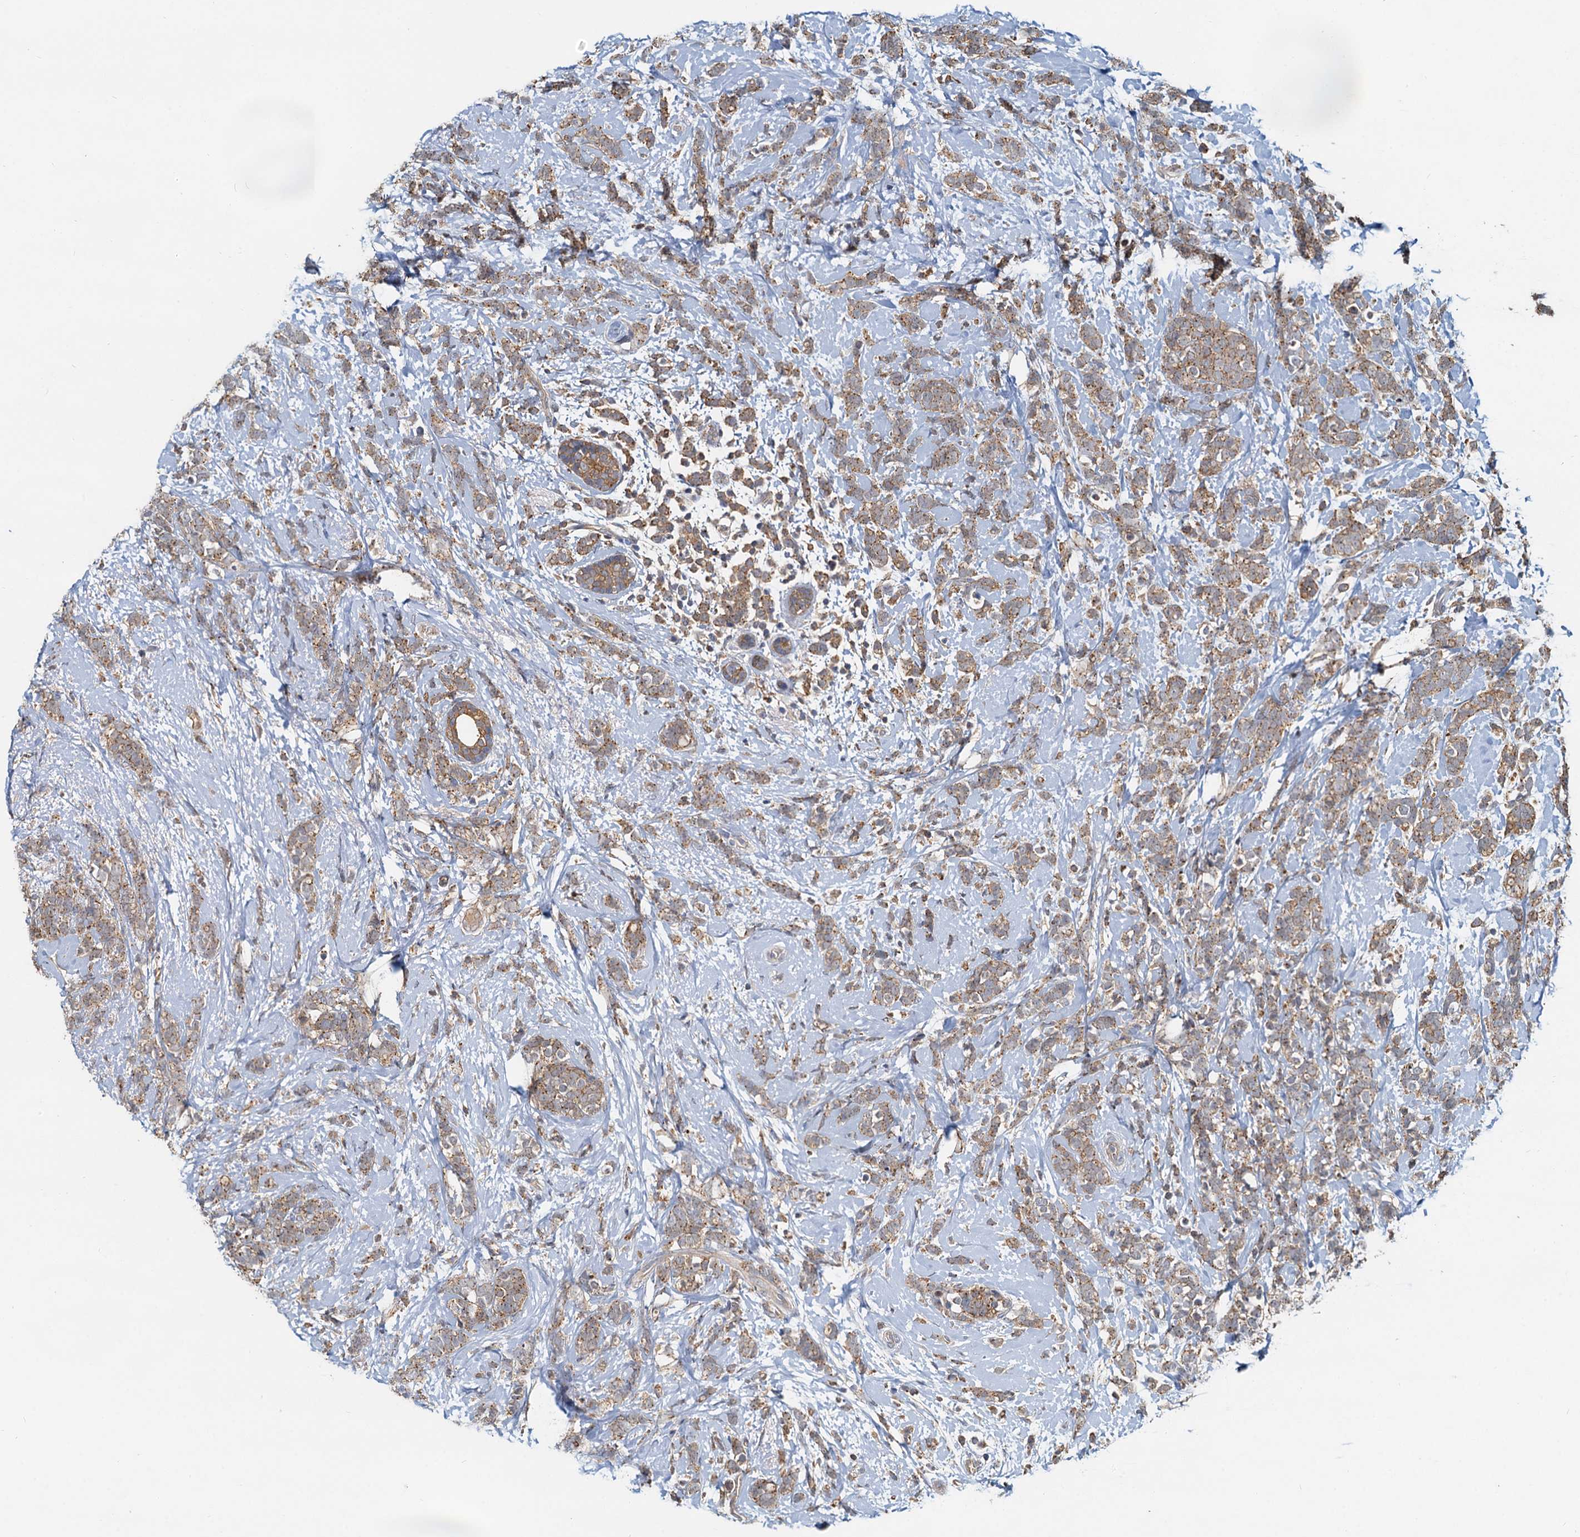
{"staining": {"intensity": "moderate", "quantity": ">75%", "location": "cytoplasmic/membranous"}, "tissue": "breast cancer", "cell_type": "Tumor cells", "image_type": "cancer", "snomed": [{"axis": "morphology", "description": "Lobular carcinoma"}, {"axis": "topography", "description": "Breast"}], "caption": "Breast cancer (lobular carcinoma) was stained to show a protein in brown. There is medium levels of moderate cytoplasmic/membranous staining in about >75% of tumor cells. (brown staining indicates protein expression, while blue staining denotes nuclei).", "gene": "TOLLIP", "patient": {"sex": "female", "age": 58}}